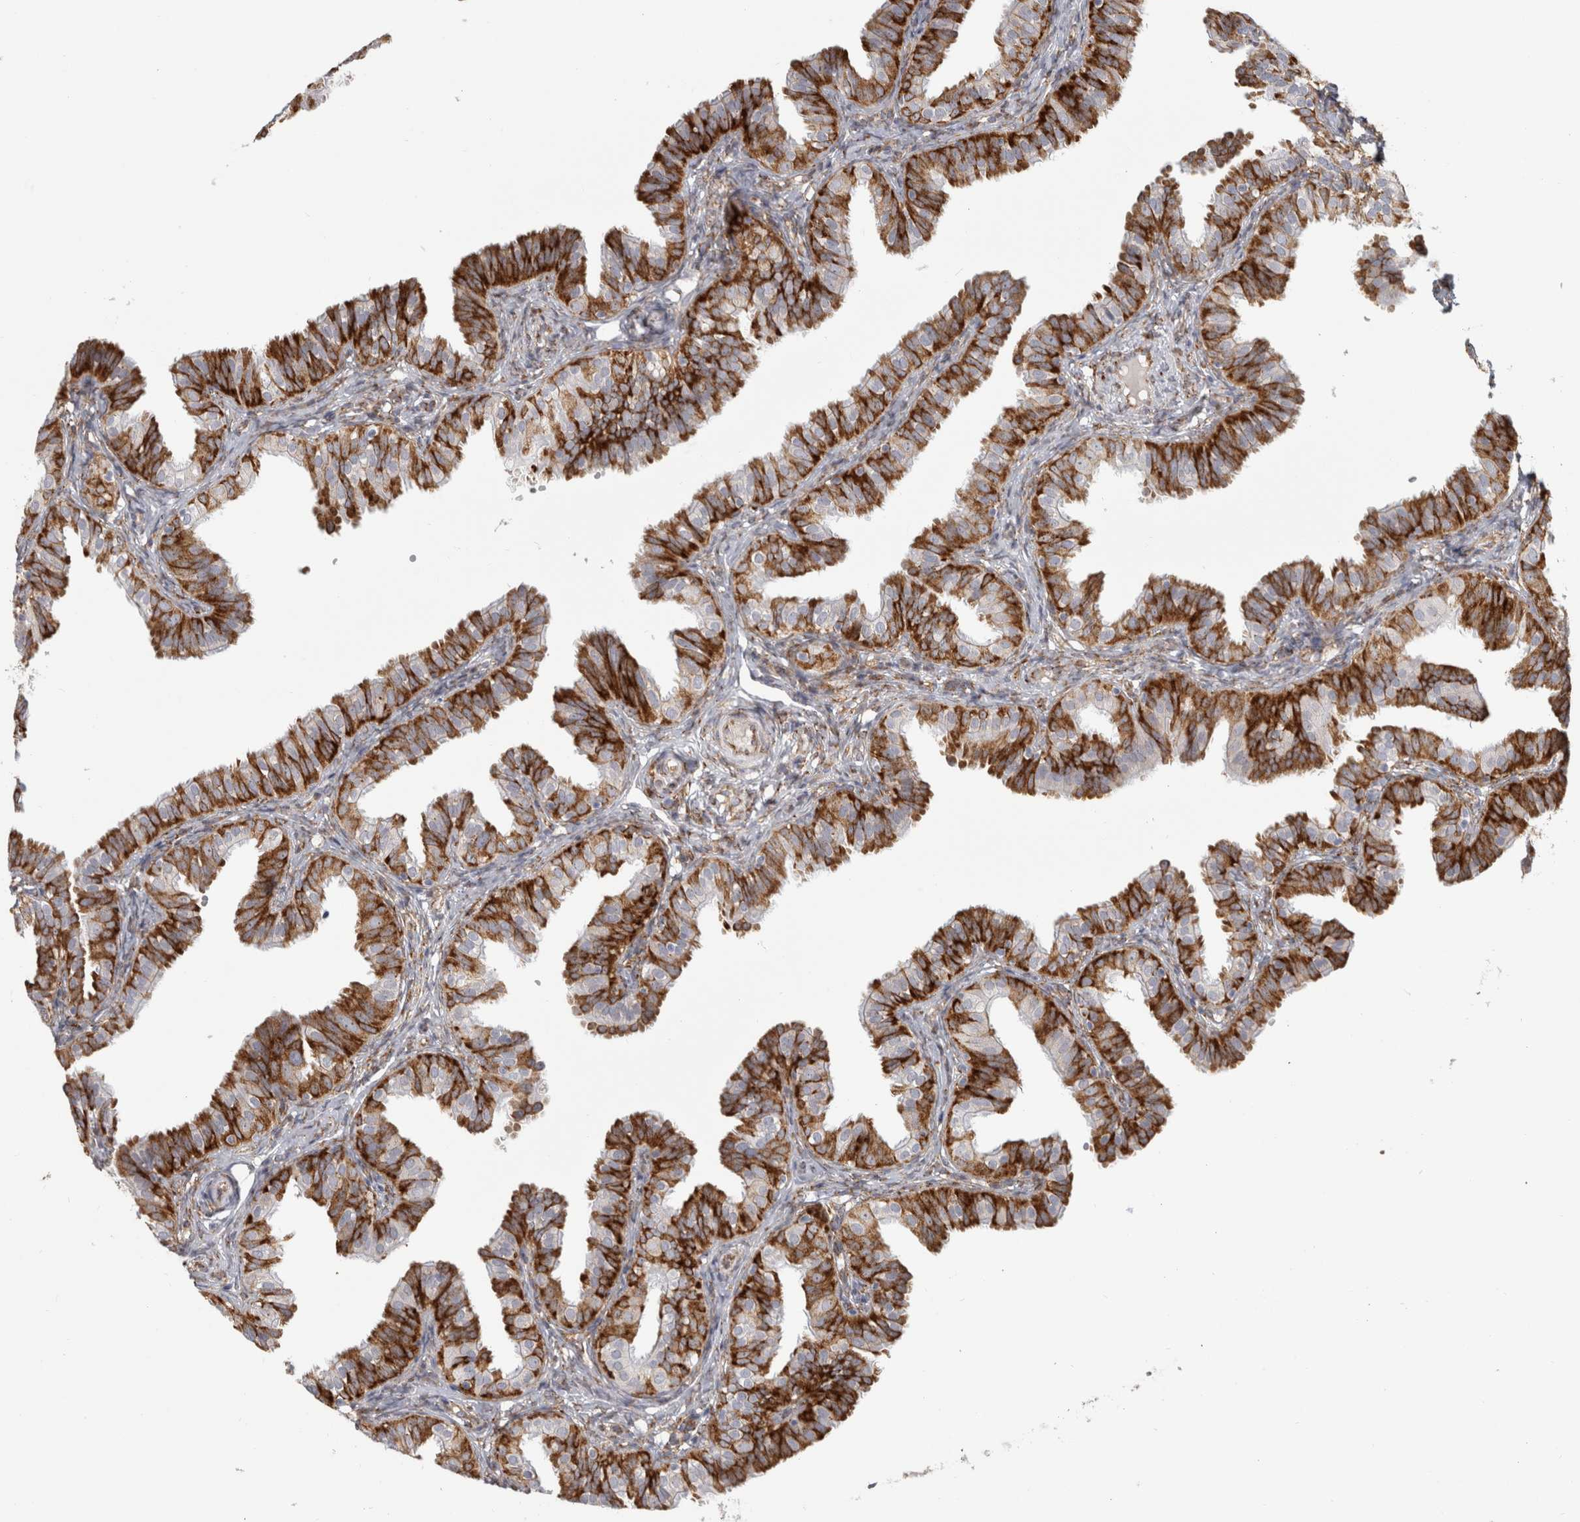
{"staining": {"intensity": "strong", "quantity": "25%-75%", "location": "cytoplasmic/membranous"}, "tissue": "fallopian tube", "cell_type": "Glandular cells", "image_type": "normal", "snomed": [{"axis": "morphology", "description": "Normal tissue, NOS"}, {"axis": "topography", "description": "Fallopian tube"}], "caption": "Strong cytoplasmic/membranous protein staining is seen in about 25%-75% of glandular cells in fallopian tube. The staining is performed using DAB (3,3'-diaminobenzidine) brown chromogen to label protein expression. The nuclei are counter-stained blue using hematoxylin.", "gene": "OSTN", "patient": {"sex": "female", "age": 35}}